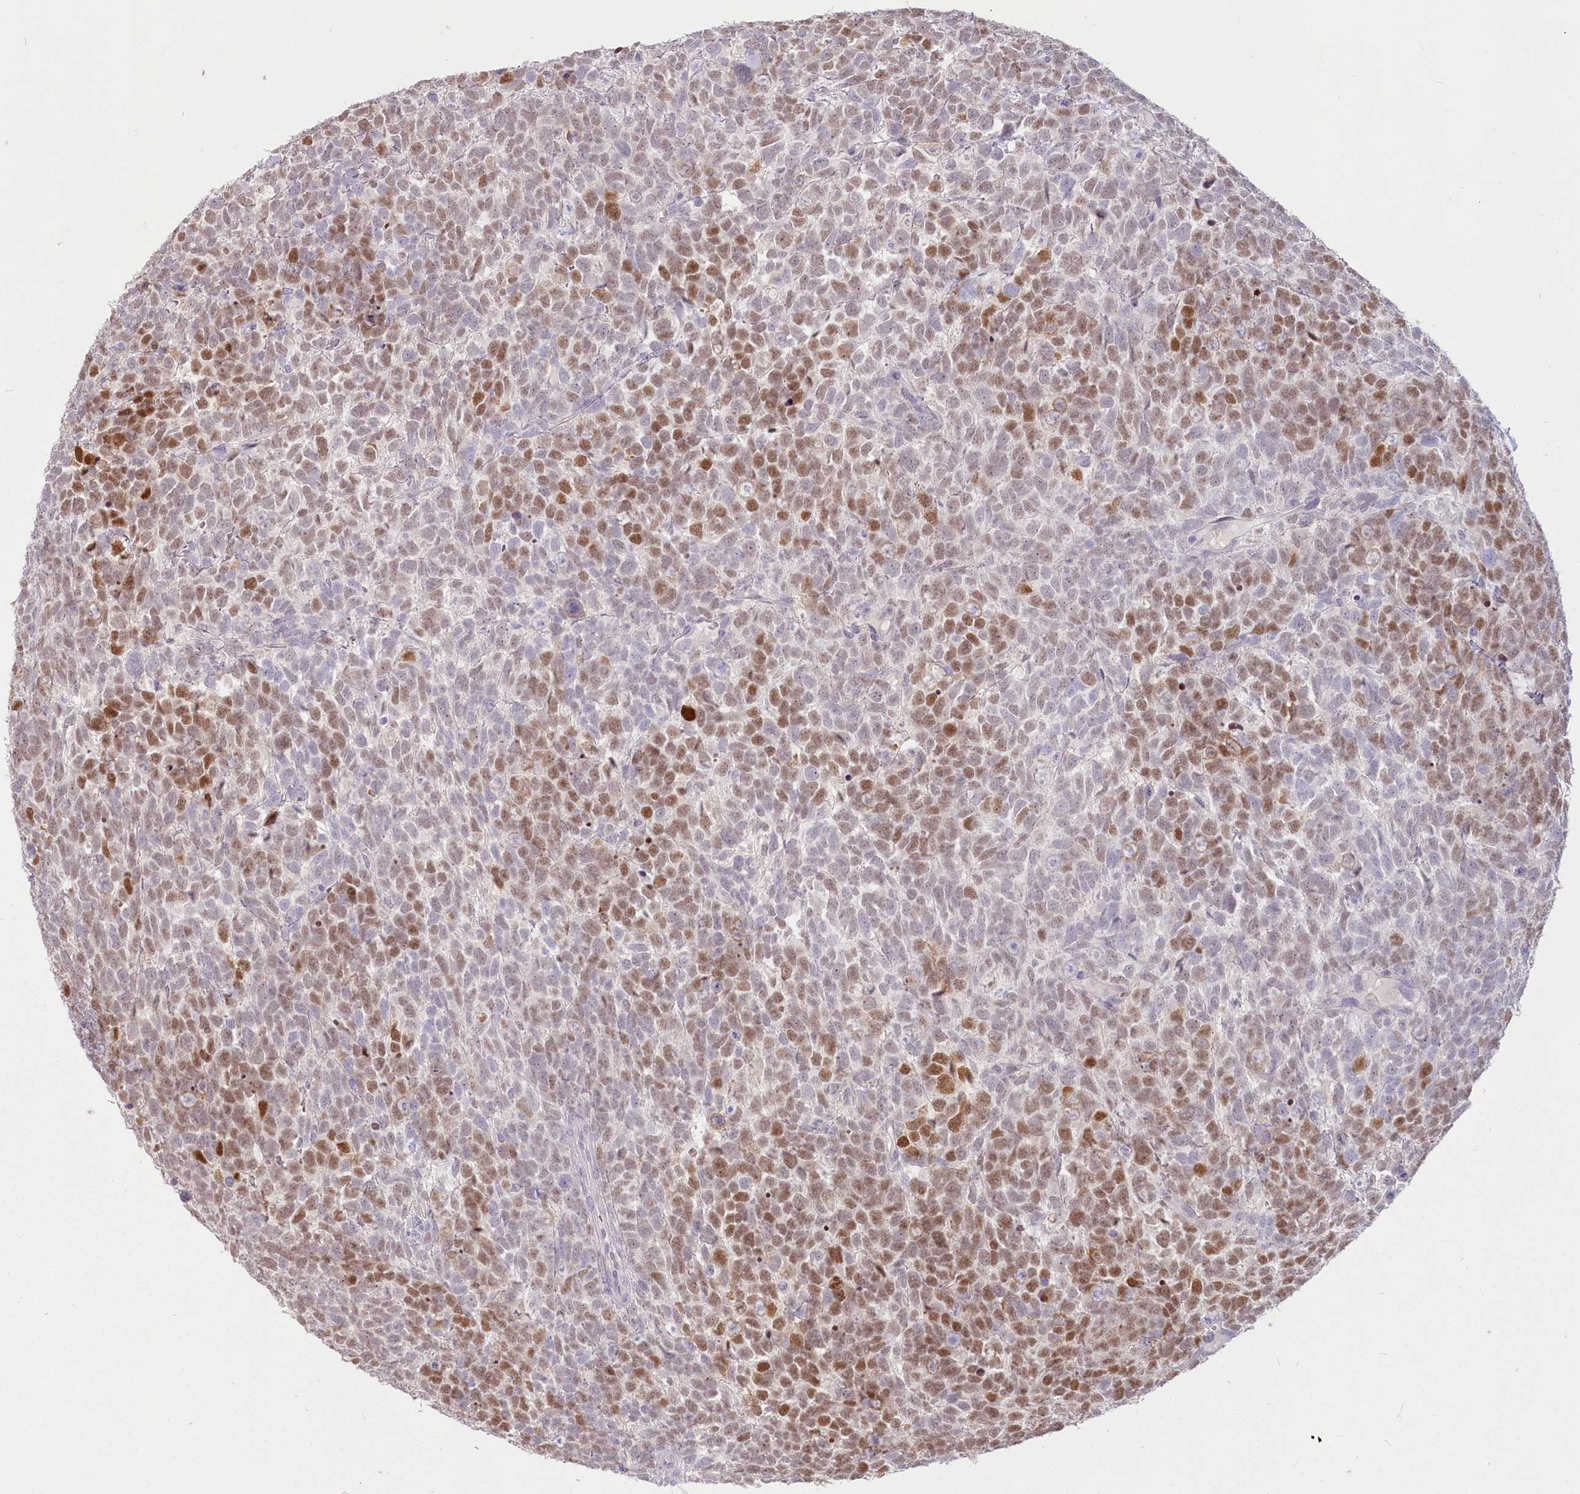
{"staining": {"intensity": "strong", "quantity": "25%-75%", "location": "nuclear"}, "tissue": "urothelial cancer", "cell_type": "Tumor cells", "image_type": "cancer", "snomed": [{"axis": "morphology", "description": "Urothelial carcinoma, High grade"}, {"axis": "topography", "description": "Urinary bladder"}], "caption": "The photomicrograph shows immunohistochemical staining of urothelial carcinoma (high-grade). There is strong nuclear expression is appreciated in approximately 25%-75% of tumor cells.", "gene": "USP11", "patient": {"sex": "female", "age": 82}}